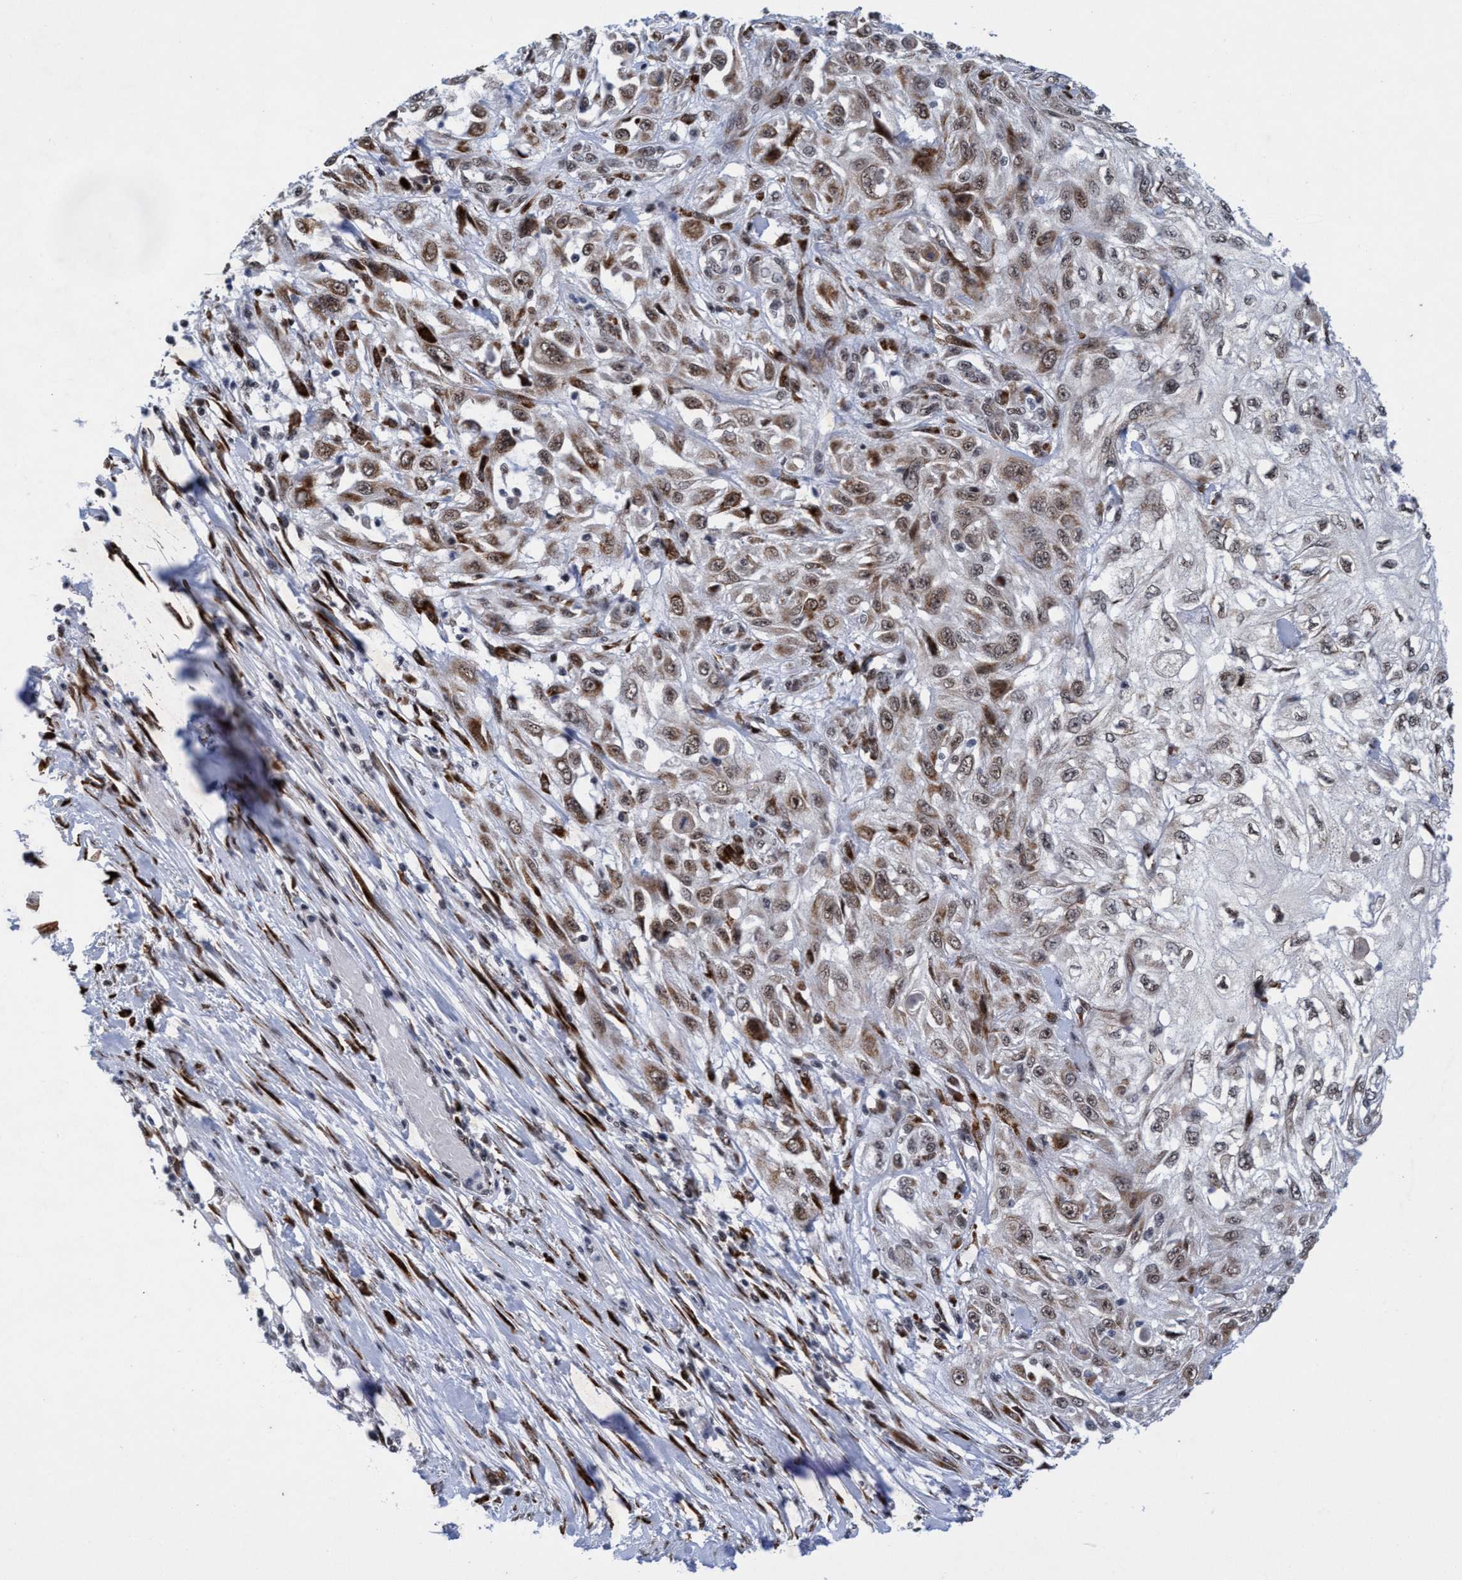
{"staining": {"intensity": "moderate", "quantity": ">75%", "location": "cytoplasmic/membranous,nuclear"}, "tissue": "skin cancer", "cell_type": "Tumor cells", "image_type": "cancer", "snomed": [{"axis": "morphology", "description": "Squamous cell carcinoma, NOS"}, {"axis": "morphology", "description": "Squamous cell carcinoma, metastatic, NOS"}, {"axis": "topography", "description": "Skin"}, {"axis": "topography", "description": "Lymph node"}], "caption": "Immunohistochemistry (DAB) staining of human skin cancer (squamous cell carcinoma) displays moderate cytoplasmic/membranous and nuclear protein positivity in about >75% of tumor cells. (brown staining indicates protein expression, while blue staining denotes nuclei).", "gene": "GLT6D1", "patient": {"sex": "male", "age": 75}}